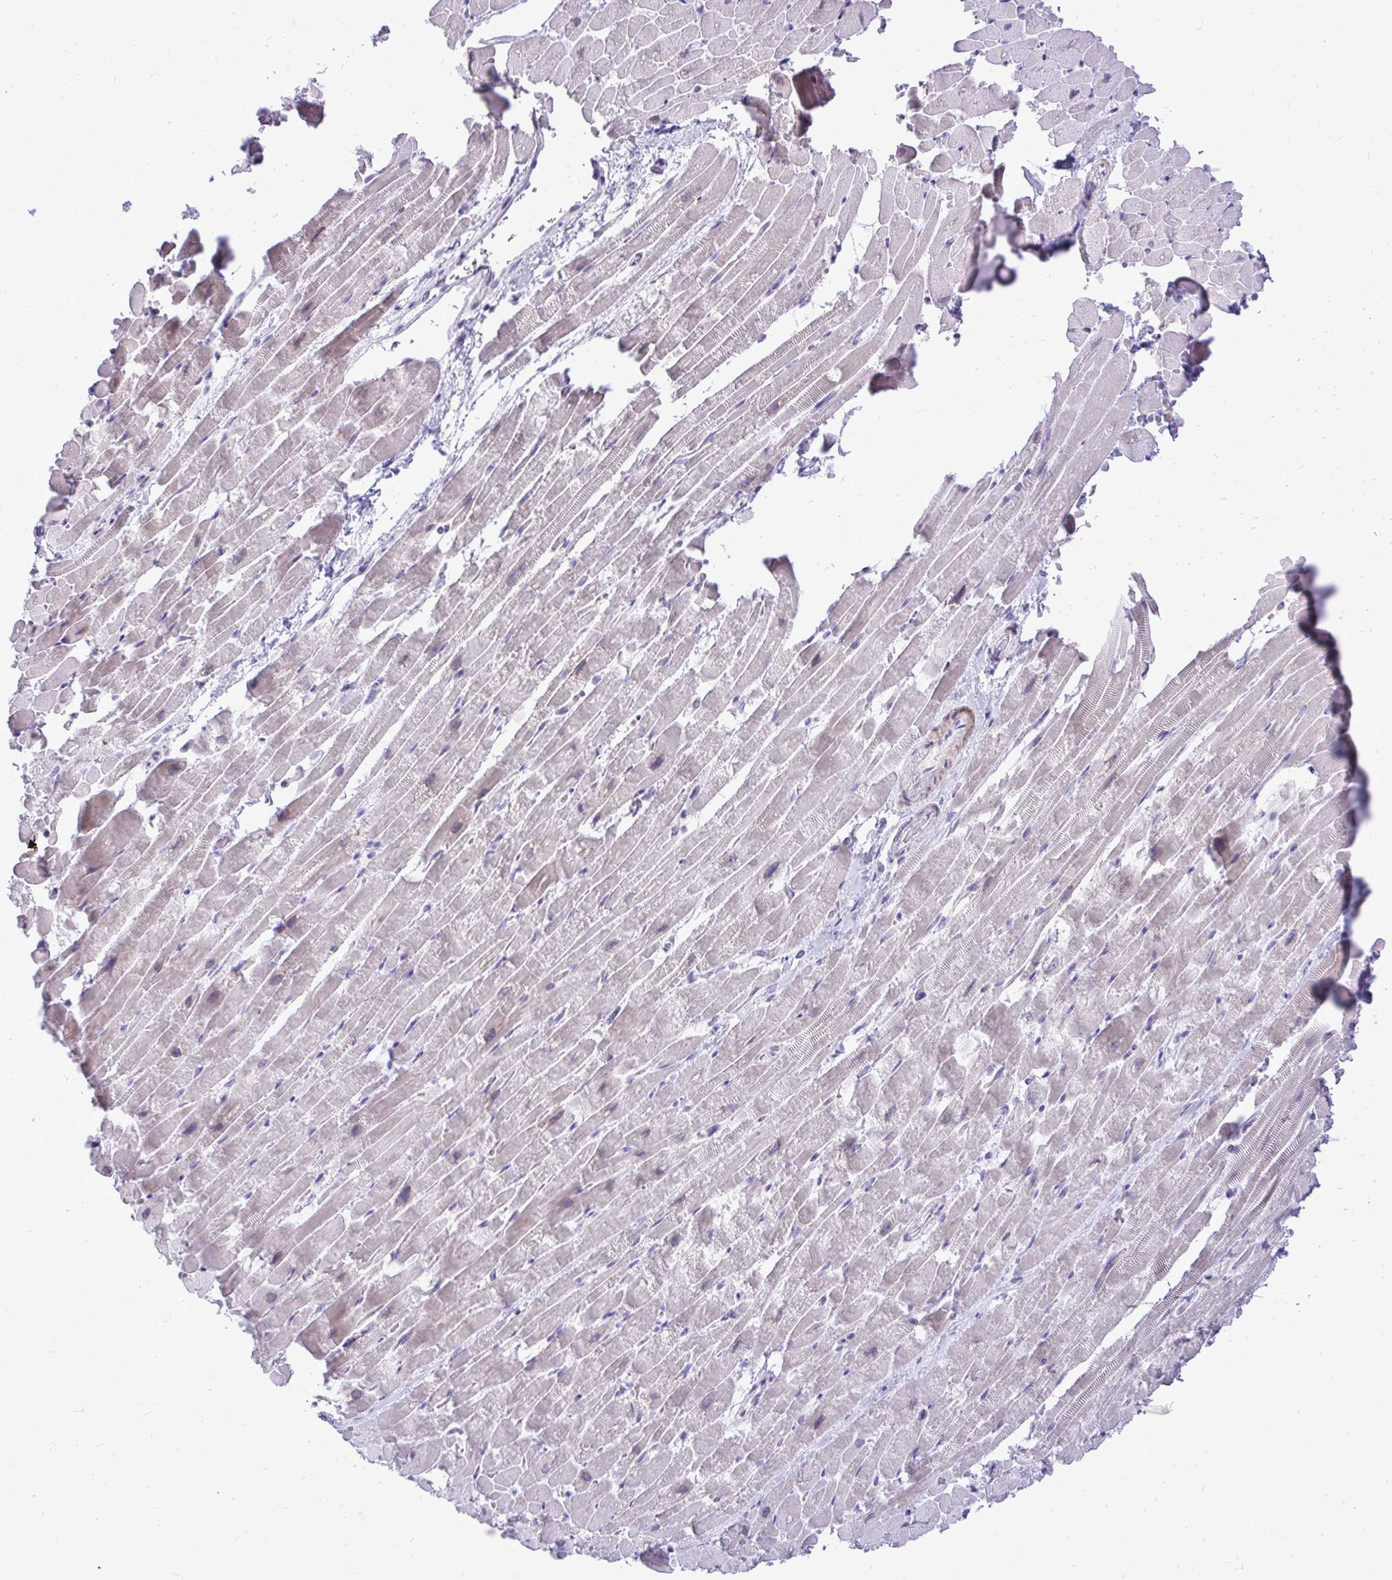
{"staining": {"intensity": "negative", "quantity": "none", "location": "none"}, "tissue": "heart muscle", "cell_type": "Cardiomyocytes", "image_type": "normal", "snomed": [{"axis": "morphology", "description": "Normal tissue, NOS"}, {"axis": "topography", "description": "Heart"}], "caption": "DAB immunohistochemical staining of unremarkable human heart muscle displays no significant expression in cardiomyocytes. (Immunohistochemistry (ihc), brightfield microscopy, high magnification).", "gene": "GABRA1", "patient": {"sex": "male", "age": 37}}